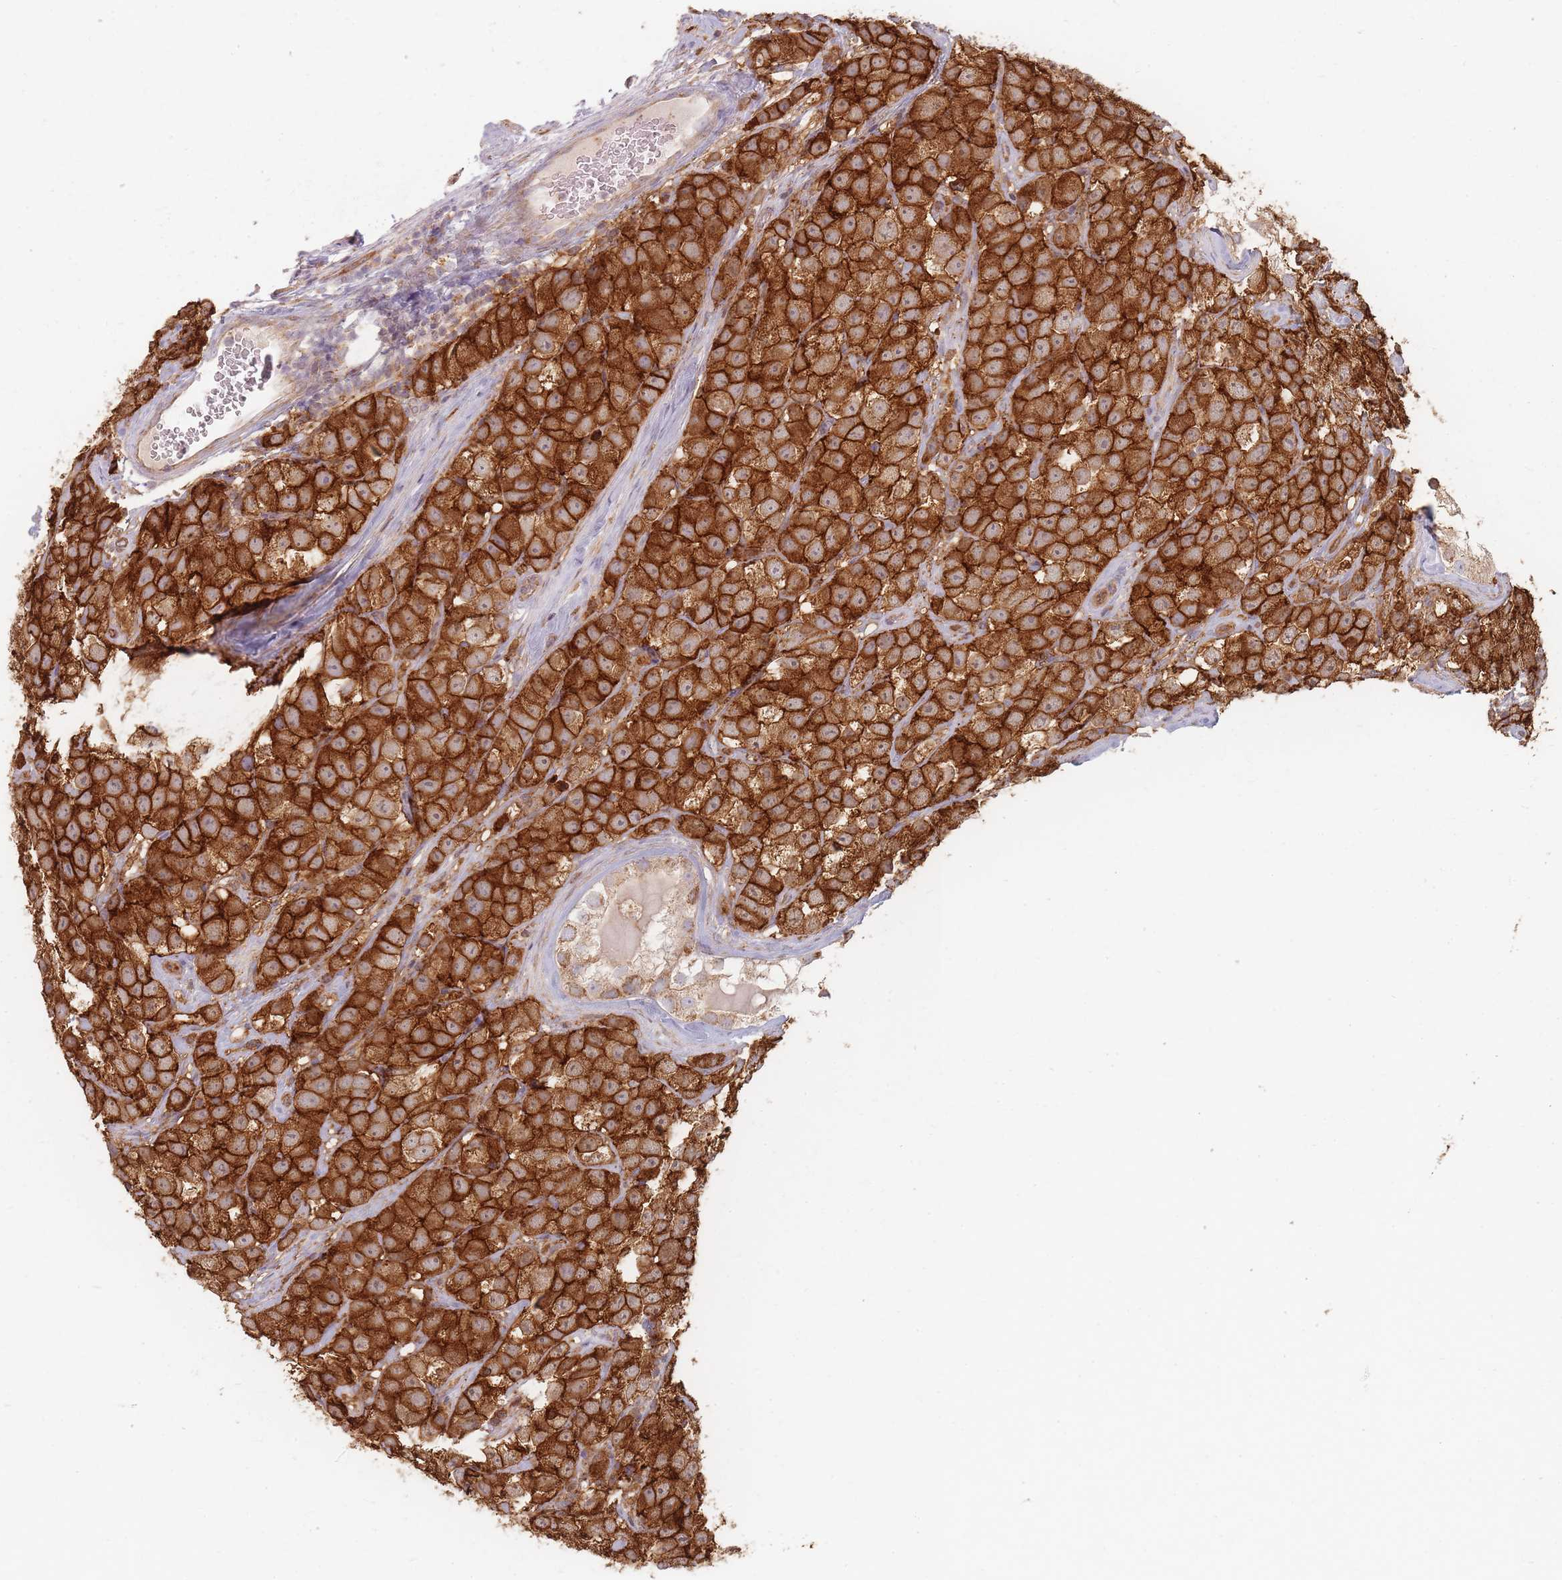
{"staining": {"intensity": "strong", "quantity": ">75%", "location": "cytoplasmic/membranous"}, "tissue": "testis cancer", "cell_type": "Tumor cells", "image_type": "cancer", "snomed": [{"axis": "morphology", "description": "Seminoma, NOS"}, {"axis": "topography", "description": "Testis"}], "caption": "Immunohistochemical staining of human seminoma (testis) displays high levels of strong cytoplasmic/membranous expression in about >75% of tumor cells.", "gene": "MRPS6", "patient": {"sex": "male", "age": 28}}